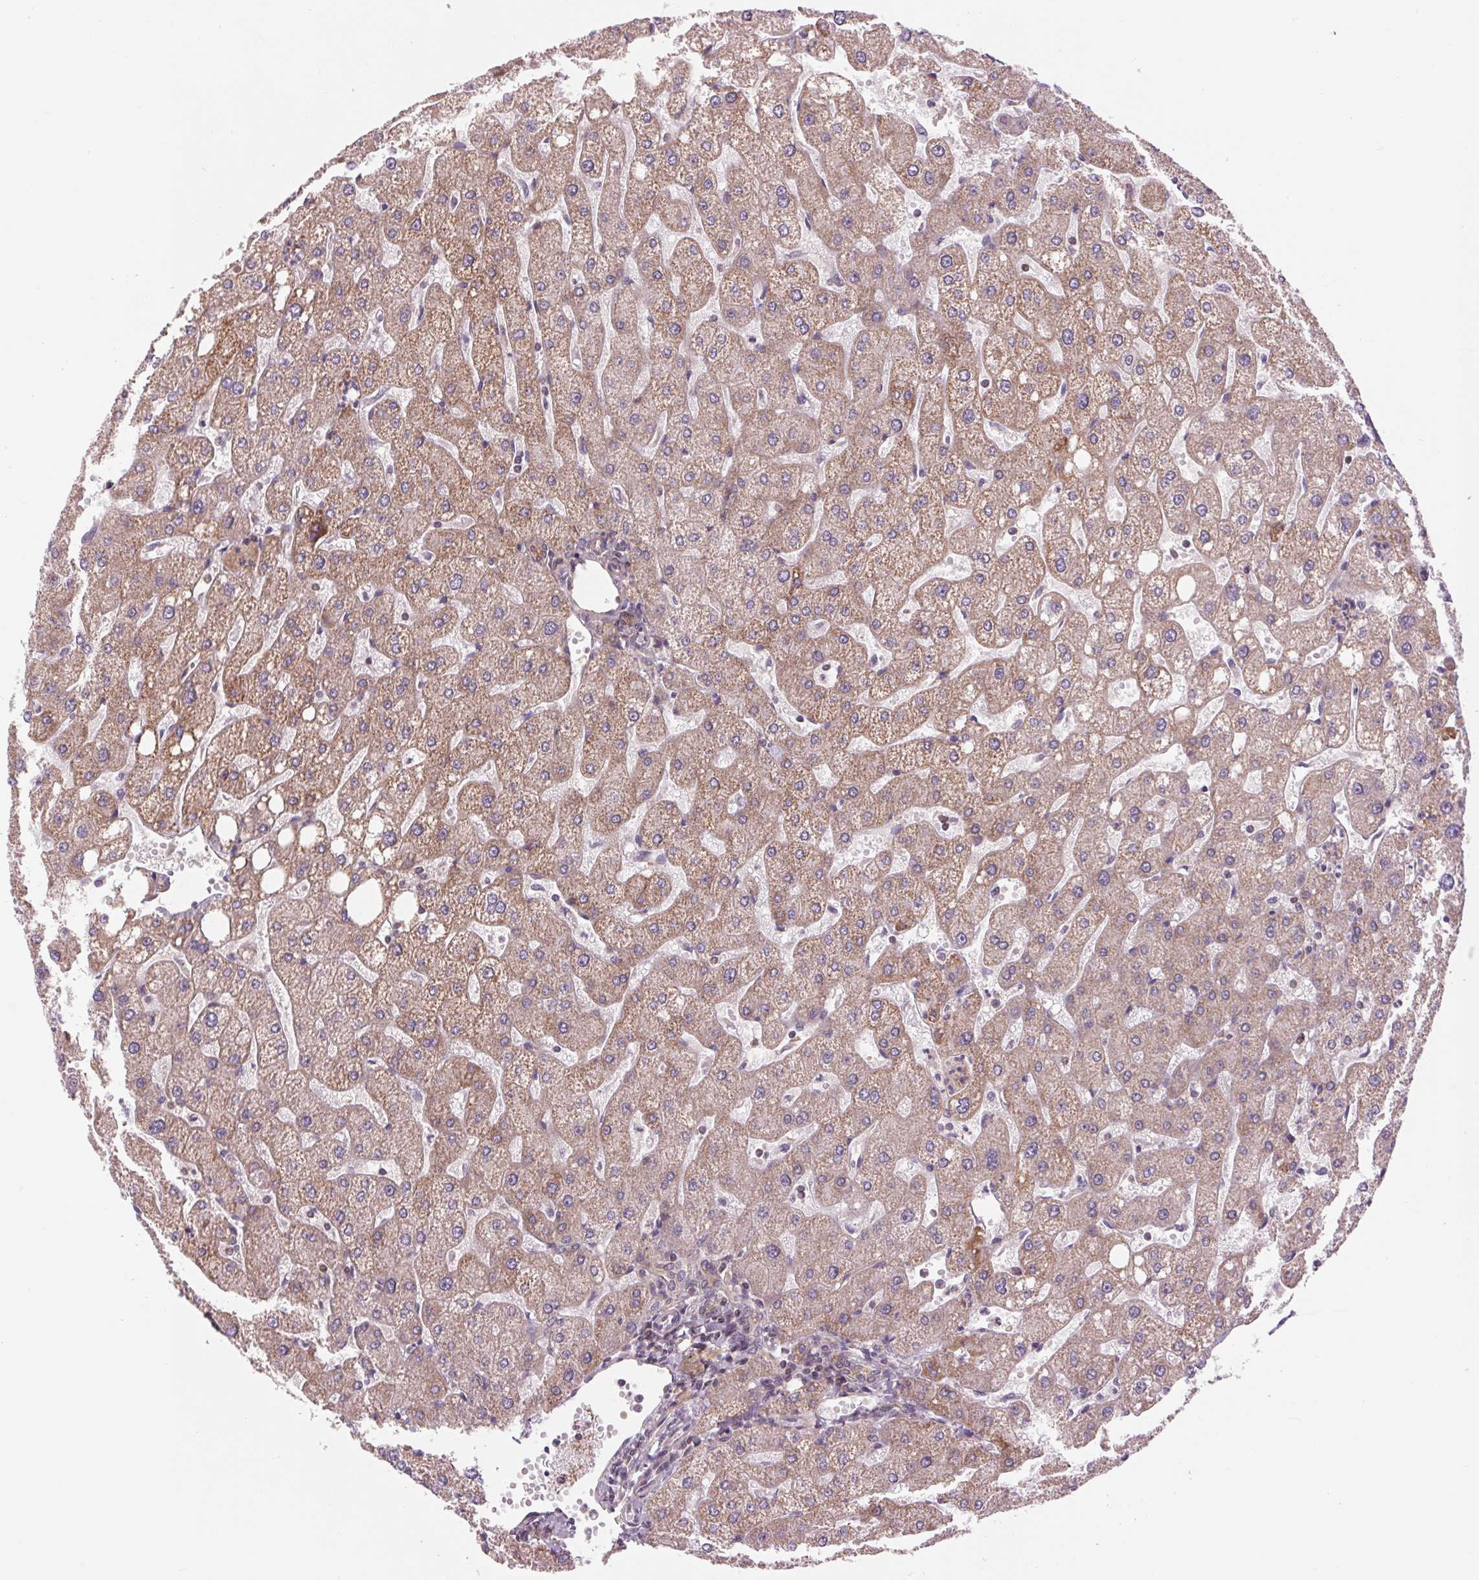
{"staining": {"intensity": "weak", "quantity": ">75%", "location": "cytoplasmic/membranous"}, "tissue": "liver", "cell_type": "Cholangiocytes", "image_type": "normal", "snomed": [{"axis": "morphology", "description": "Normal tissue, NOS"}, {"axis": "topography", "description": "Liver"}], "caption": "A brown stain shows weak cytoplasmic/membranous staining of a protein in cholangiocytes of unremarkable human liver.", "gene": "SH3RF2", "patient": {"sex": "male", "age": 67}}